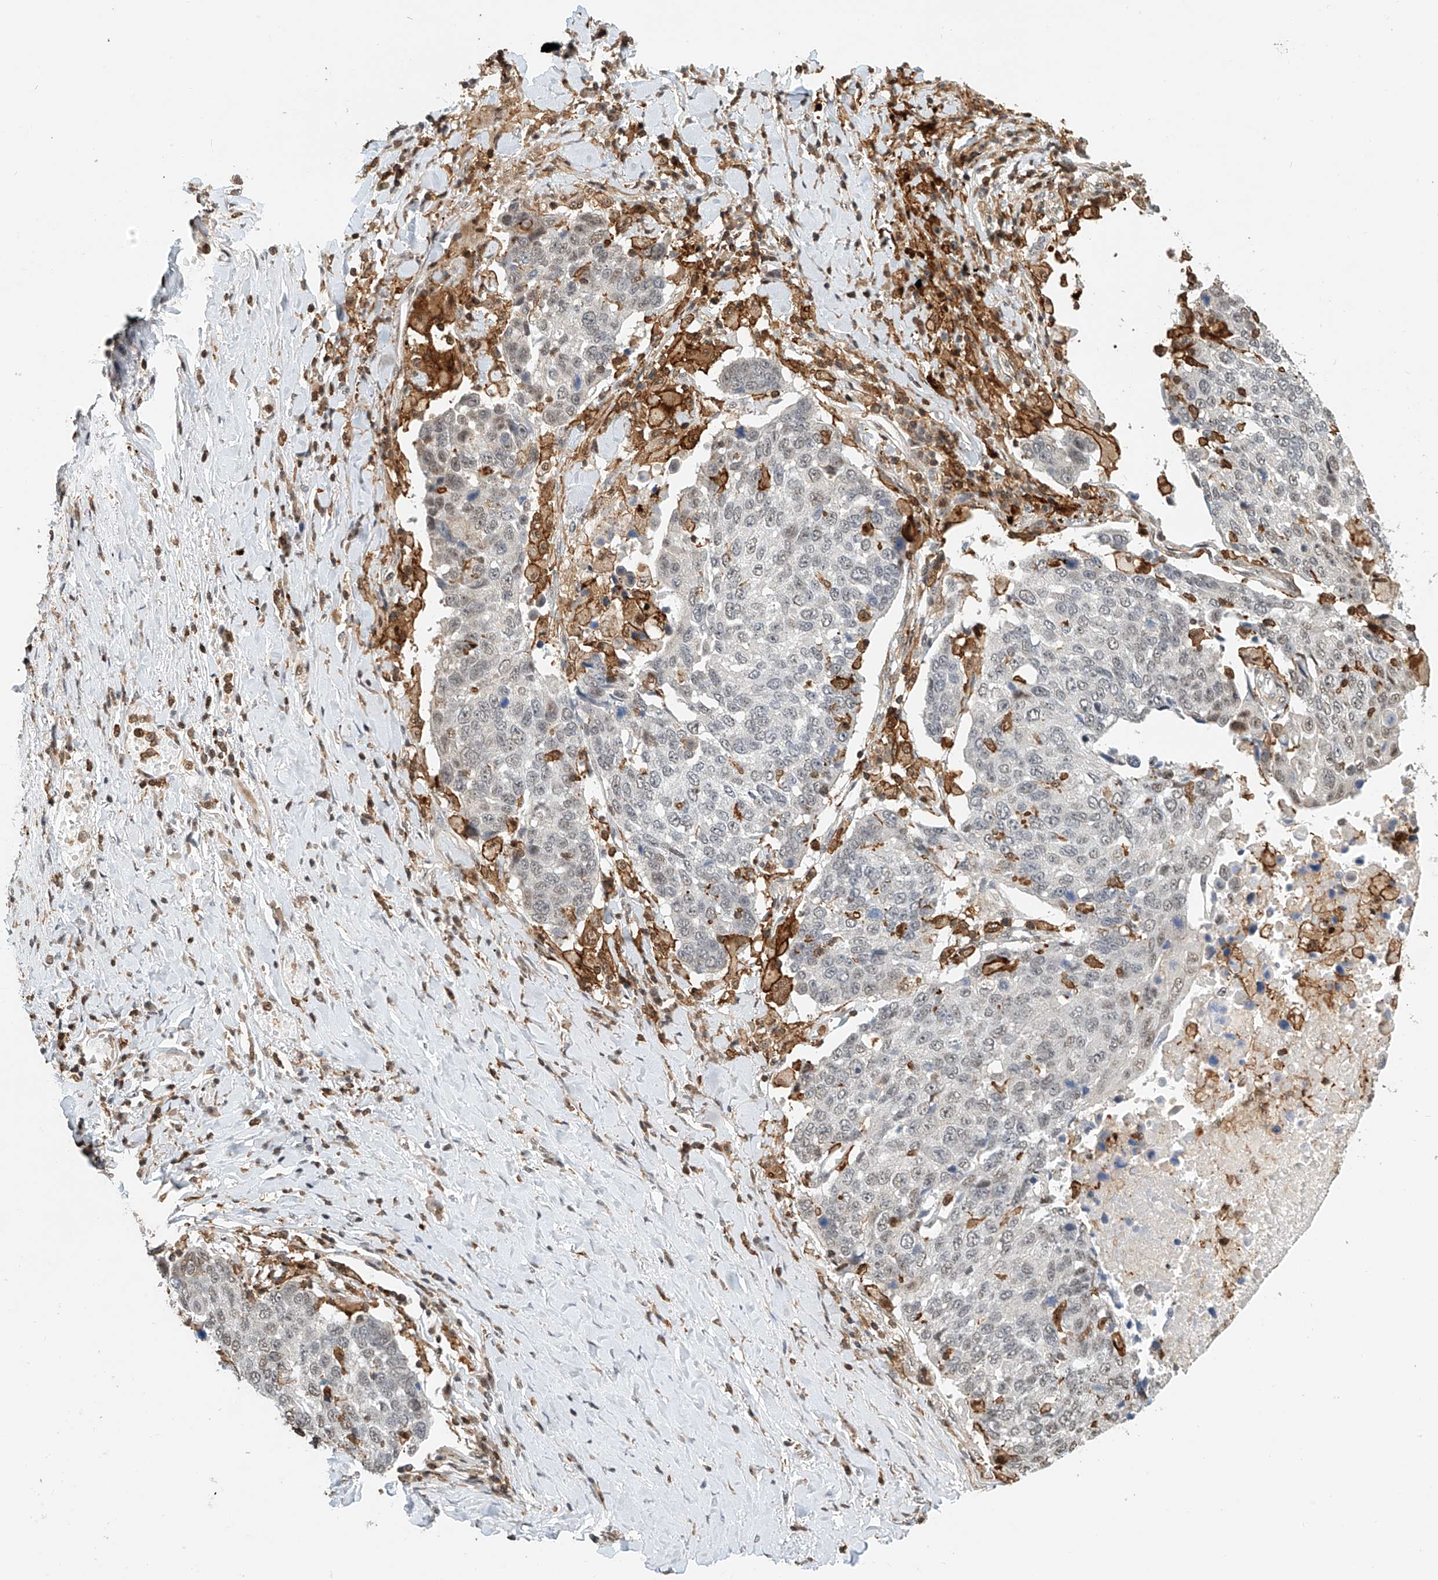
{"staining": {"intensity": "moderate", "quantity": "<25%", "location": "nuclear"}, "tissue": "lung cancer", "cell_type": "Tumor cells", "image_type": "cancer", "snomed": [{"axis": "morphology", "description": "Squamous cell carcinoma, NOS"}, {"axis": "topography", "description": "Lung"}], "caption": "DAB immunohistochemical staining of human lung cancer (squamous cell carcinoma) reveals moderate nuclear protein staining in approximately <25% of tumor cells.", "gene": "MICAL1", "patient": {"sex": "male", "age": 66}}